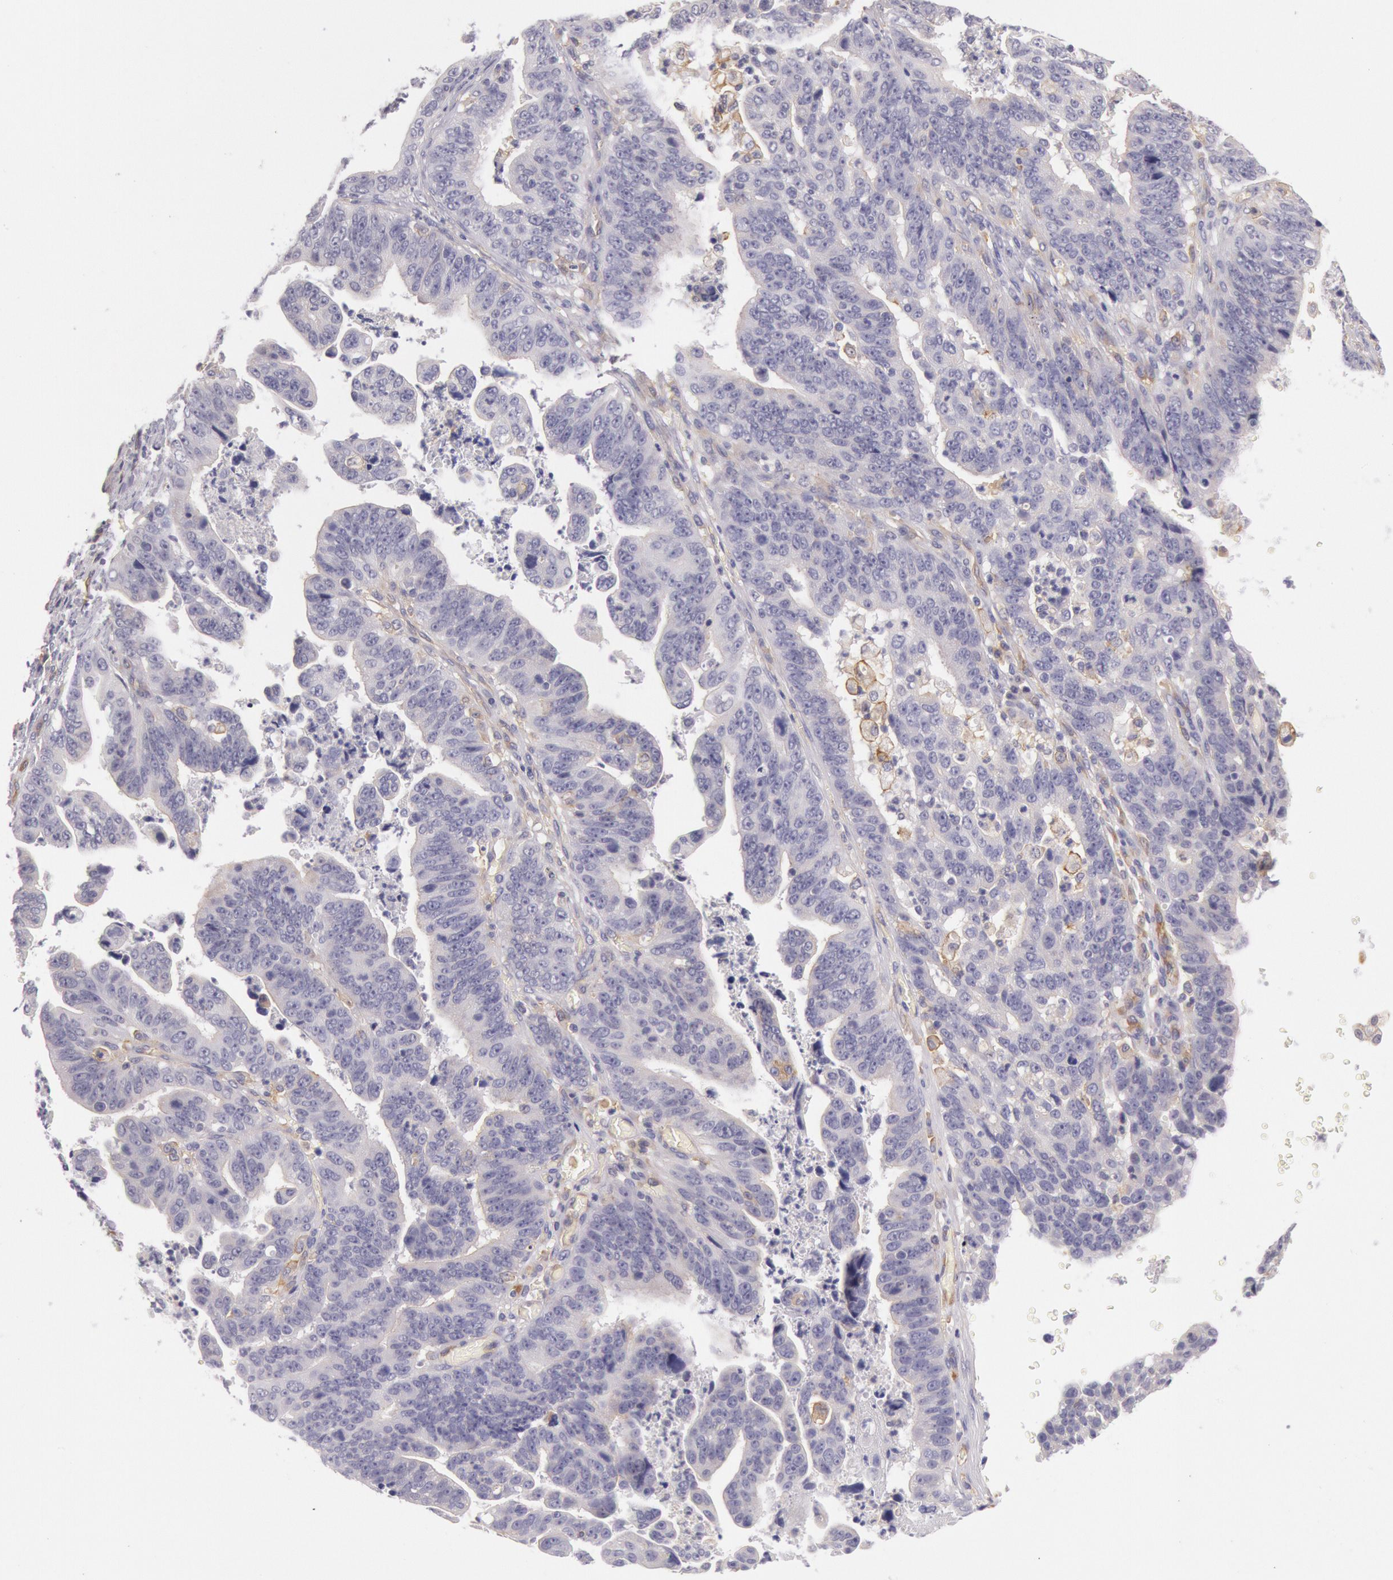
{"staining": {"intensity": "negative", "quantity": "none", "location": "none"}, "tissue": "stomach cancer", "cell_type": "Tumor cells", "image_type": "cancer", "snomed": [{"axis": "morphology", "description": "Adenocarcinoma, NOS"}, {"axis": "topography", "description": "Stomach, upper"}], "caption": "There is no significant expression in tumor cells of stomach cancer (adenocarcinoma). Brightfield microscopy of immunohistochemistry stained with DAB (brown) and hematoxylin (blue), captured at high magnification.", "gene": "MYO5A", "patient": {"sex": "female", "age": 50}}